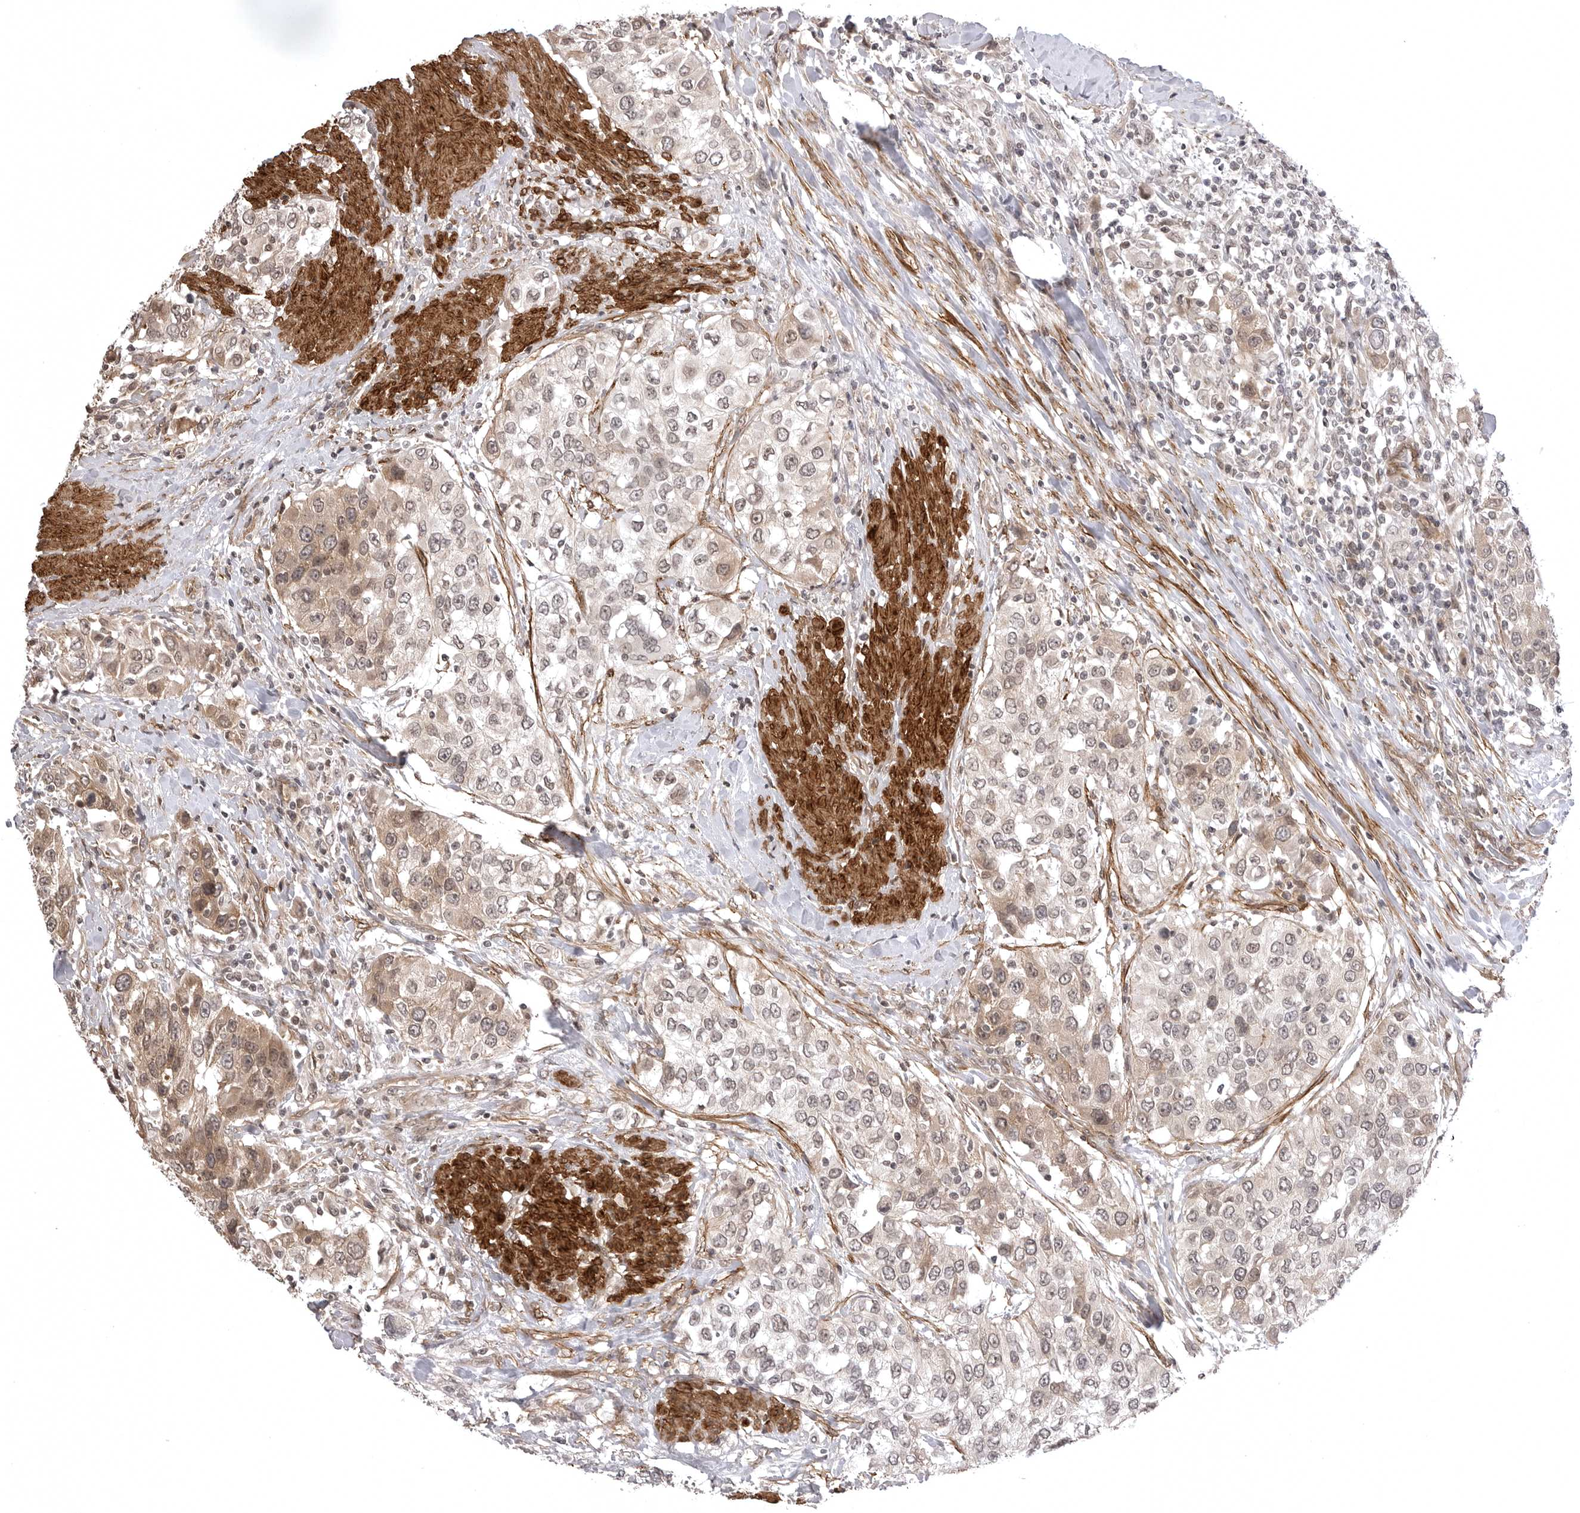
{"staining": {"intensity": "weak", "quantity": "25%-75%", "location": "cytoplasmic/membranous,nuclear"}, "tissue": "urothelial cancer", "cell_type": "Tumor cells", "image_type": "cancer", "snomed": [{"axis": "morphology", "description": "Urothelial carcinoma, High grade"}, {"axis": "topography", "description": "Urinary bladder"}], "caption": "Immunohistochemical staining of urothelial carcinoma (high-grade) shows weak cytoplasmic/membranous and nuclear protein expression in about 25%-75% of tumor cells. Using DAB (brown) and hematoxylin (blue) stains, captured at high magnification using brightfield microscopy.", "gene": "SORBS1", "patient": {"sex": "female", "age": 80}}